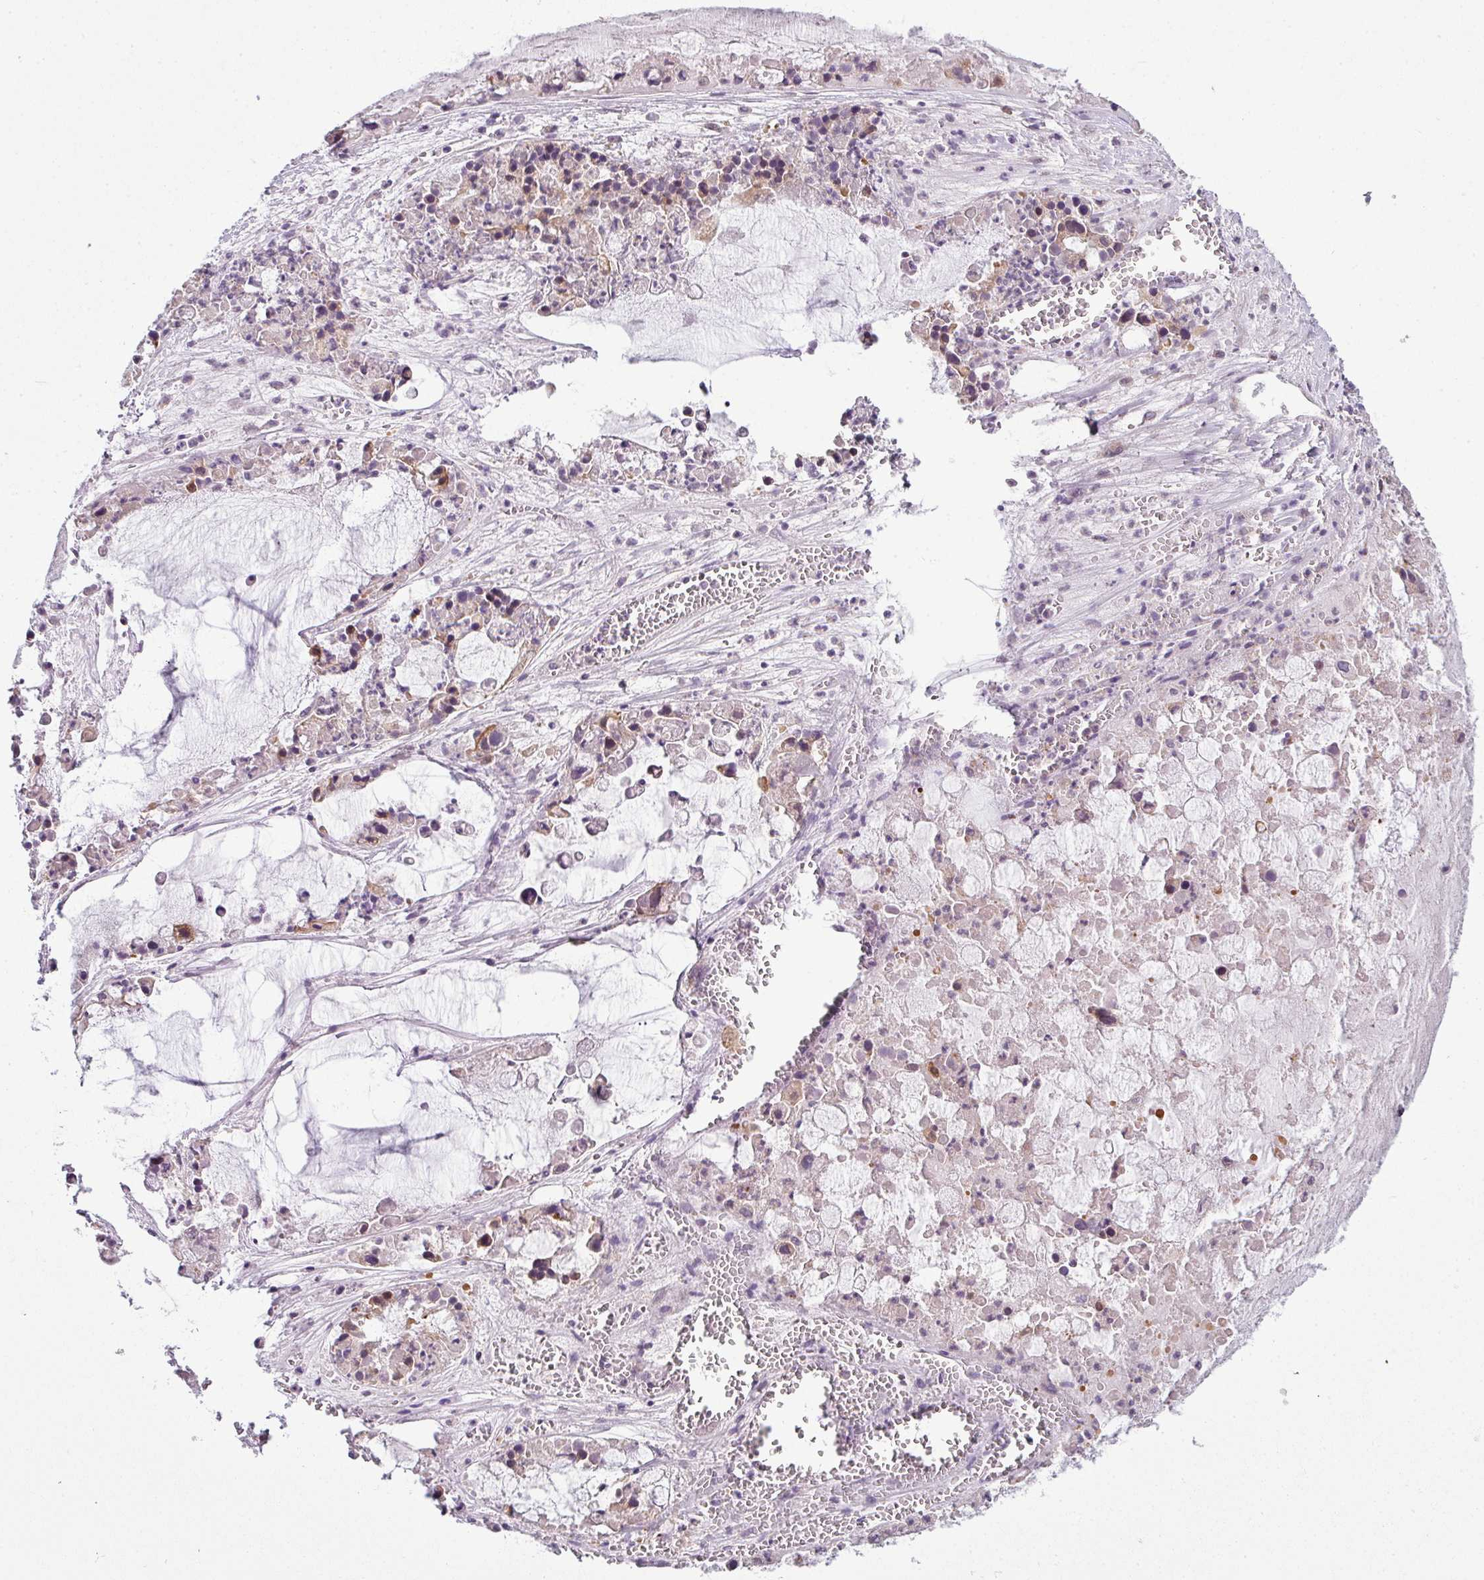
{"staining": {"intensity": "moderate", "quantity": "25%-75%", "location": "cytoplasmic/membranous,nuclear"}, "tissue": "ovarian cancer", "cell_type": "Tumor cells", "image_type": "cancer", "snomed": [{"axis": "morphology", "description": "Cystadenocarcinoma, mucinous, NOS"}, {"axis": "topography", "description": "Ovary"}], "caption": "This is an image of immunohistochemistry staining of ovarian cancer (mucinous cystadenocarcinoma), which shows moderate expression in the cytoplasmic/membranous and nuclear of tumor cells.", "gene": "DERPC", "patient": {"sex": "female", "age": 63}}